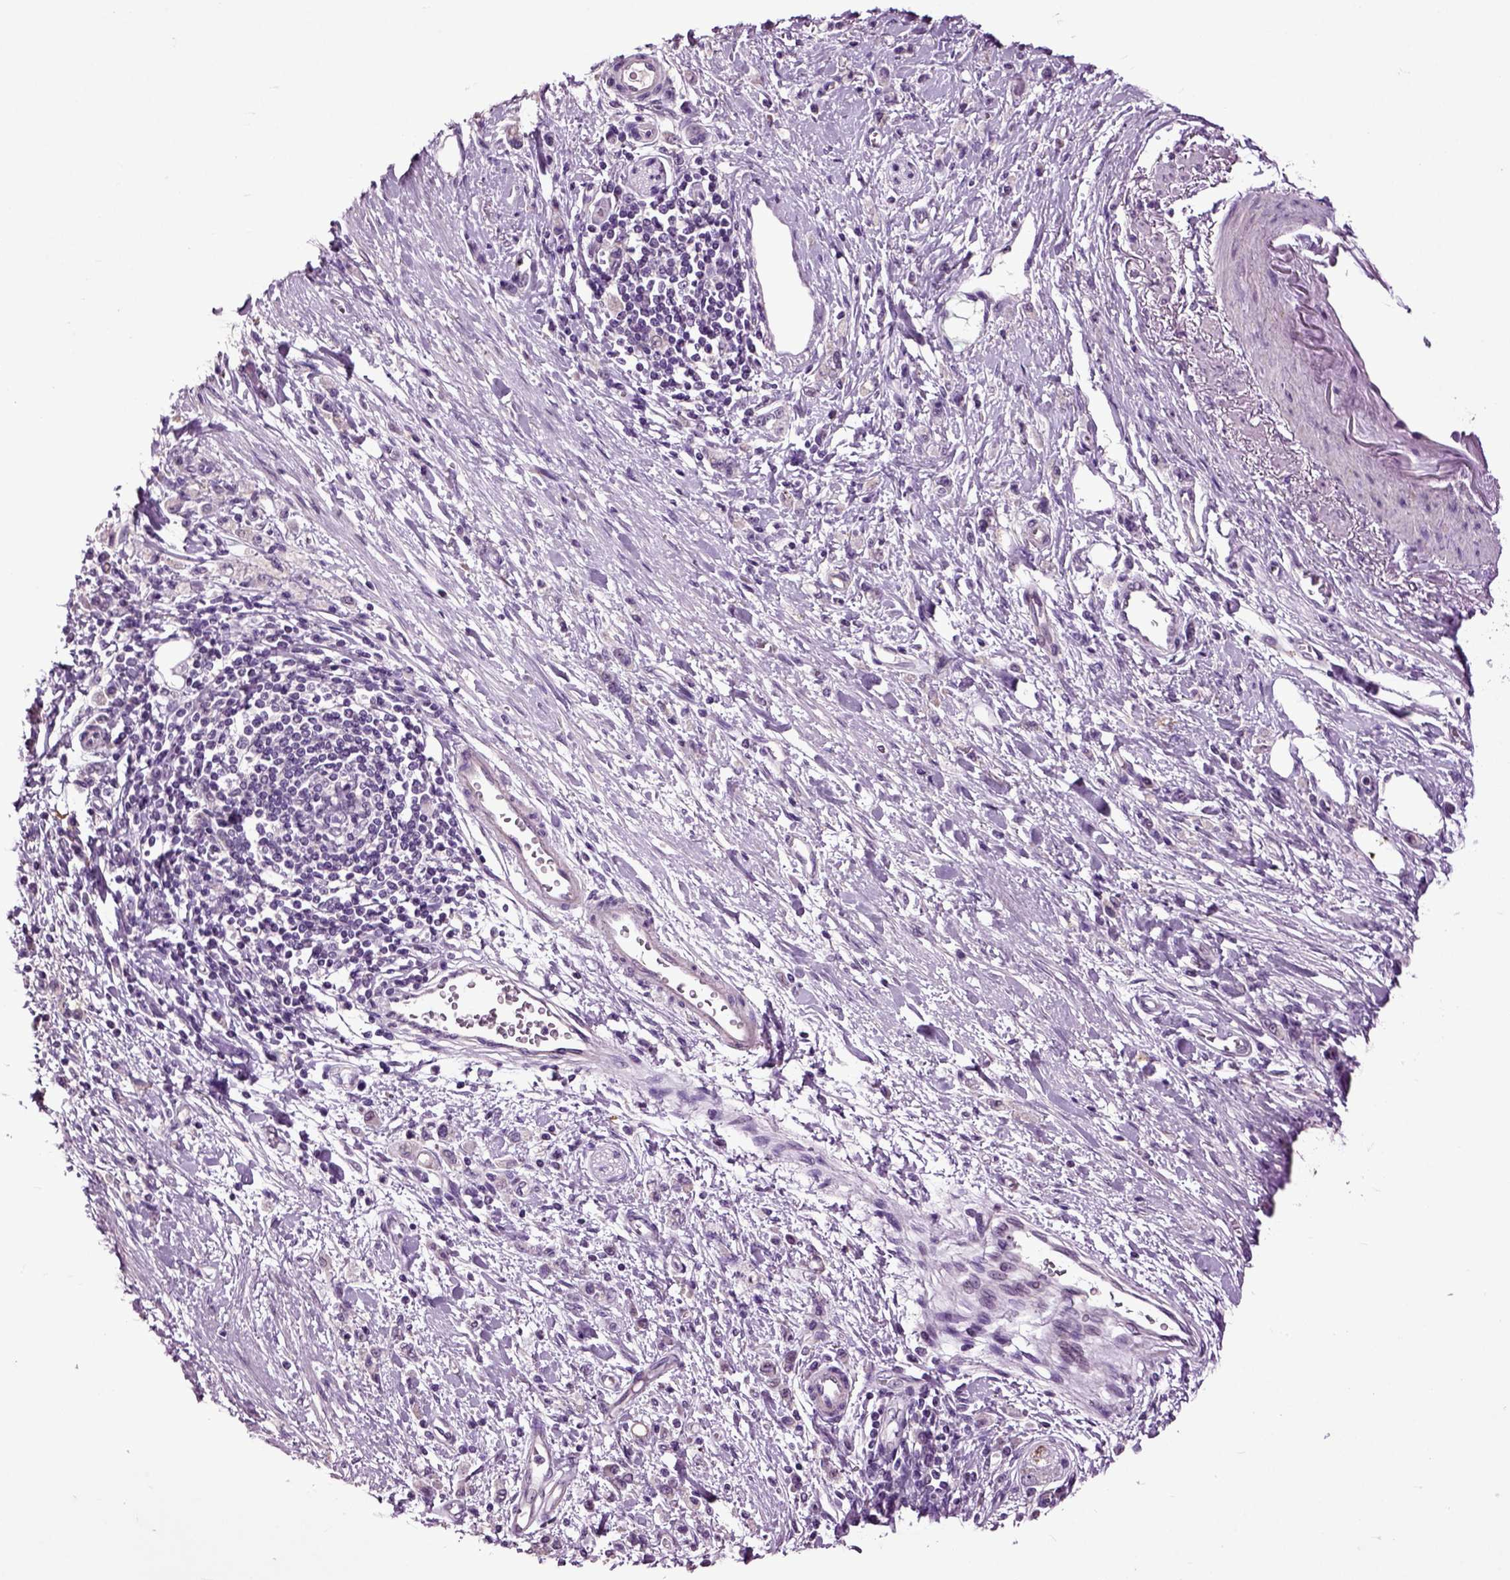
{"staining": {"intensity": "negative", "quantity": "none", "location": "none"}, "tissue": "stomach cancer", "cell_type": "Tumor cells", "image_type": "cancer", "snomed": [{"axis": "morphology", "description": "Adenocarcinoma, NOS"}, {"axis": "topography", "description": "Stomach"}], "caption": "A high-resolution image shows IHC staining of adenocarcinoma (stomach), which displays no significant expression in tumor cells. (DAB (3,3'-diaminobenzidine) immunohistochemistry with hematoxylin counter stain).", "gene": "CRHR1", "patient": {"sex": "male", "age": 77}}